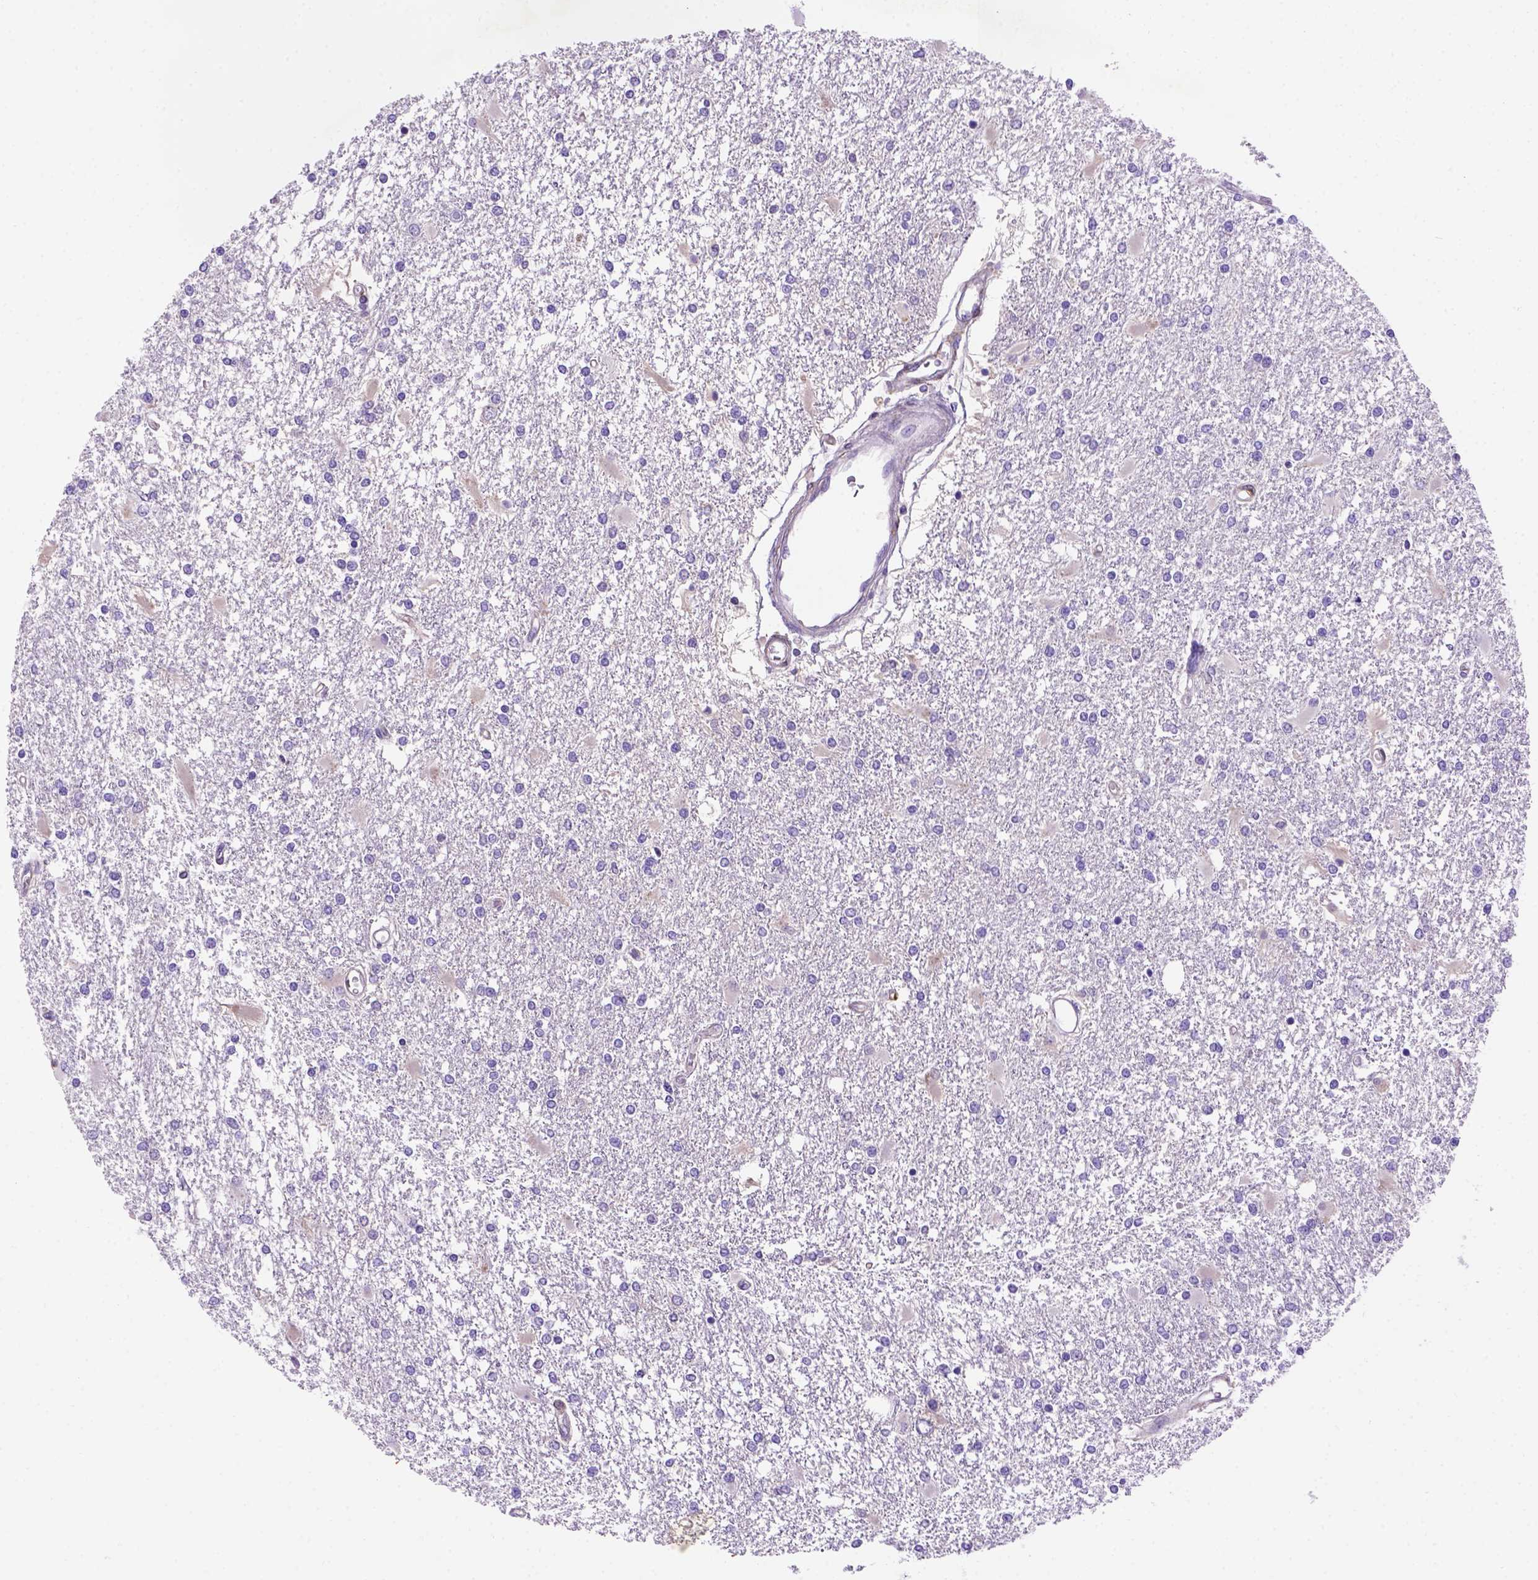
{"staining": {"intensity": "negative", "quantity": "none", "location": "none"}, "tissue": "glioma", "cell_type": "Tumor cells", "image_type": "cancer", "snomed": [{"axis": "morphology", "description": "Glioma, malignant, High grade"}, {"axis": "topography", "description": "Cerebral cortex"}], "caption": "DAB (3,3'-diaminobenzidine) immunohistochemical staining of glioma displays no significant expression in tumor cells. The staining is performed using DAB brown chromogen with nuclei counter-stained in using hematoxylin.", "gene": "FAM81B", "patient": {"sex": "male", "age": 79}}